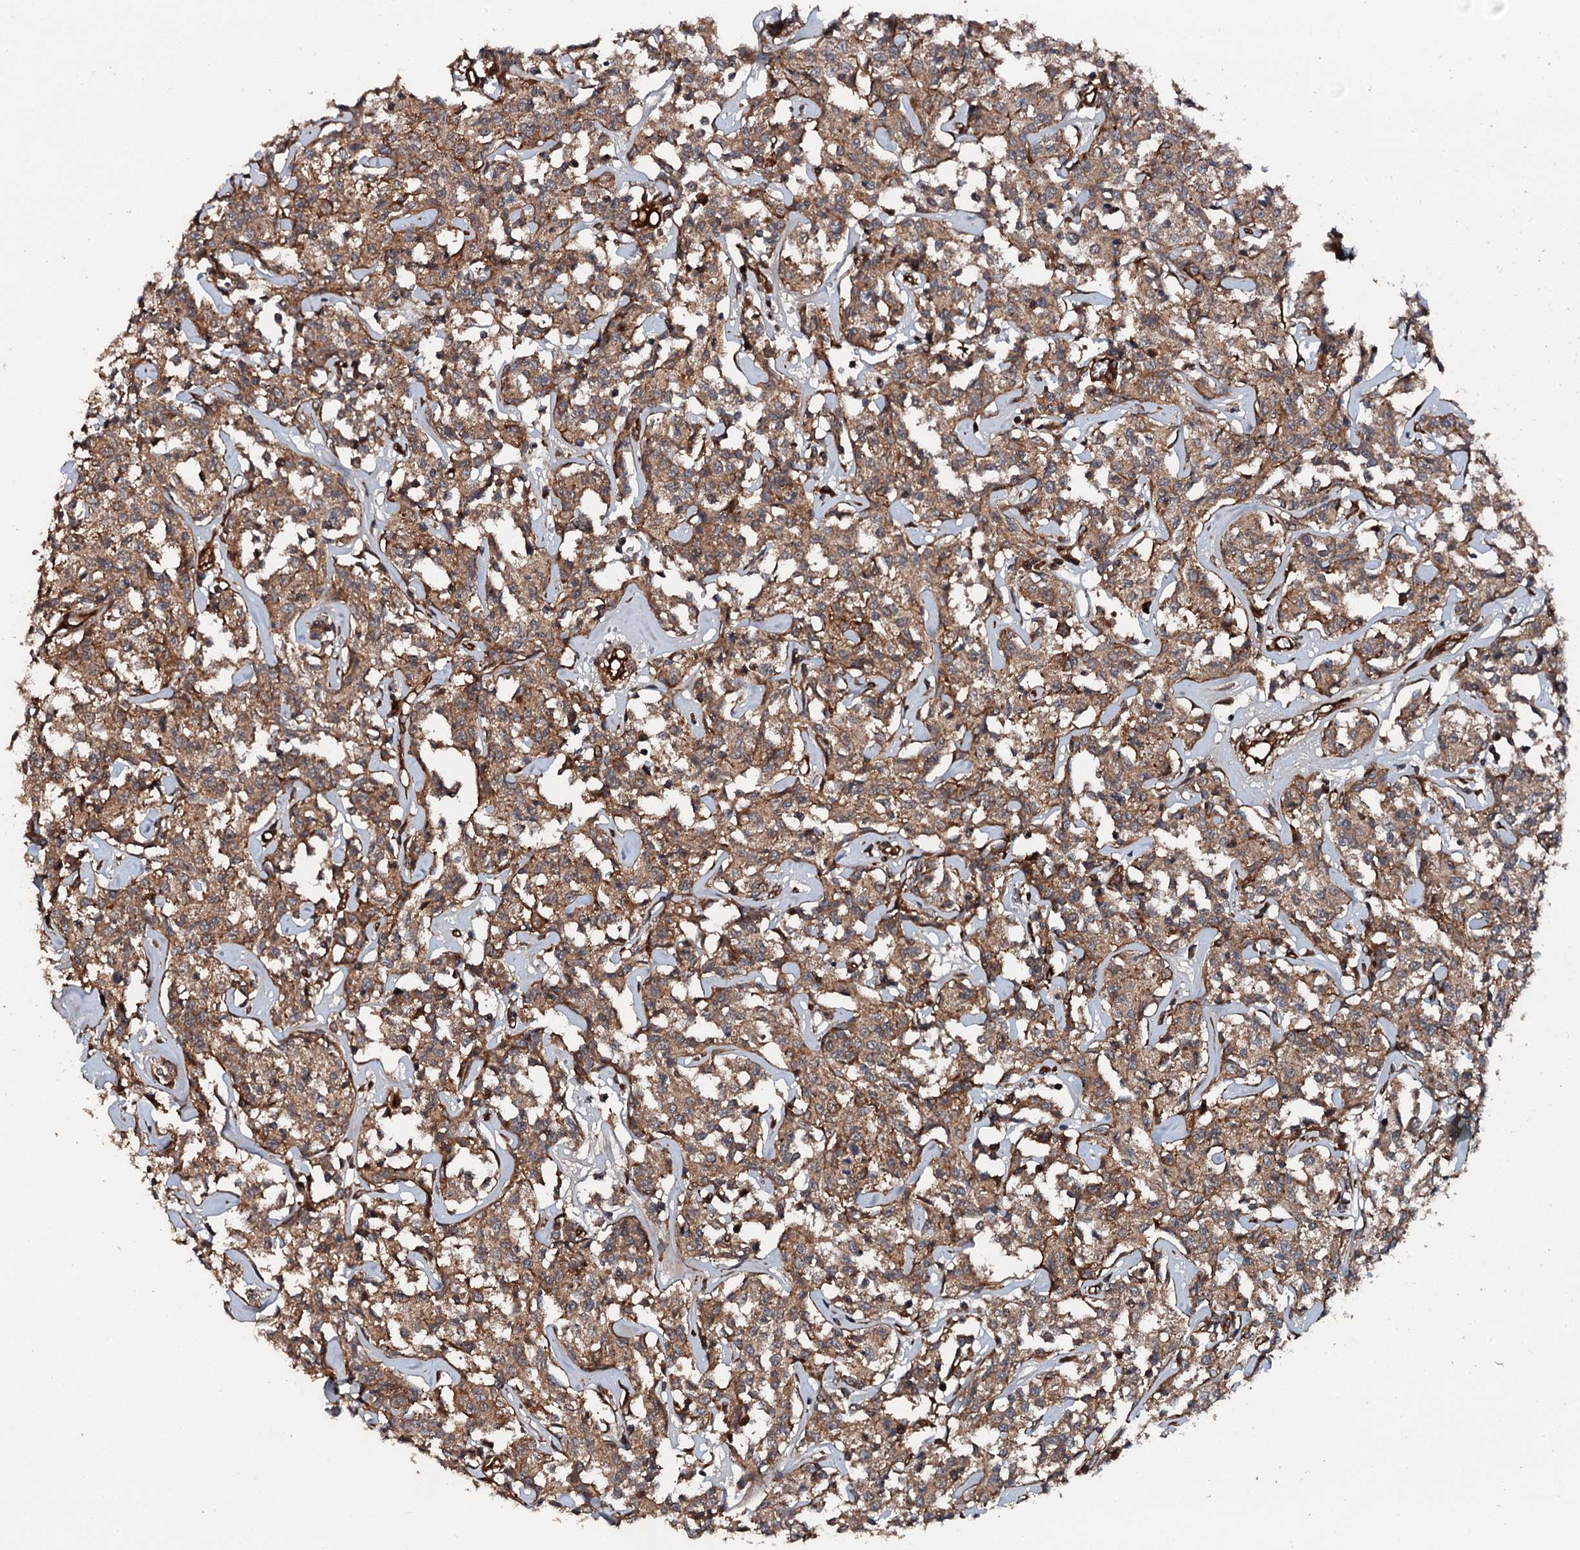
{"staining": {"intensity": "moderate", "quantity": ">75%", "location": "cytoplasmic/membranous"}, "tissue": "lymphoma", "cell_type": "Tumor cells", "image_type": "cancer", "snomed": [{"axis": "morphology", "description": "Malignant lymphoma, non-Hodgkin's type, Low grade"}, {"axis": "topography", "description": "Small intestine"}], "caption": "A histopathology image showing moderate cytoplasmic/membranous positivity in about >75% of tumor cells in lymphoma, as visualized by brown immunohistochemical staining.", "gene": "FLYWCH1", "patient": {"sex": "female", "age": 59}}